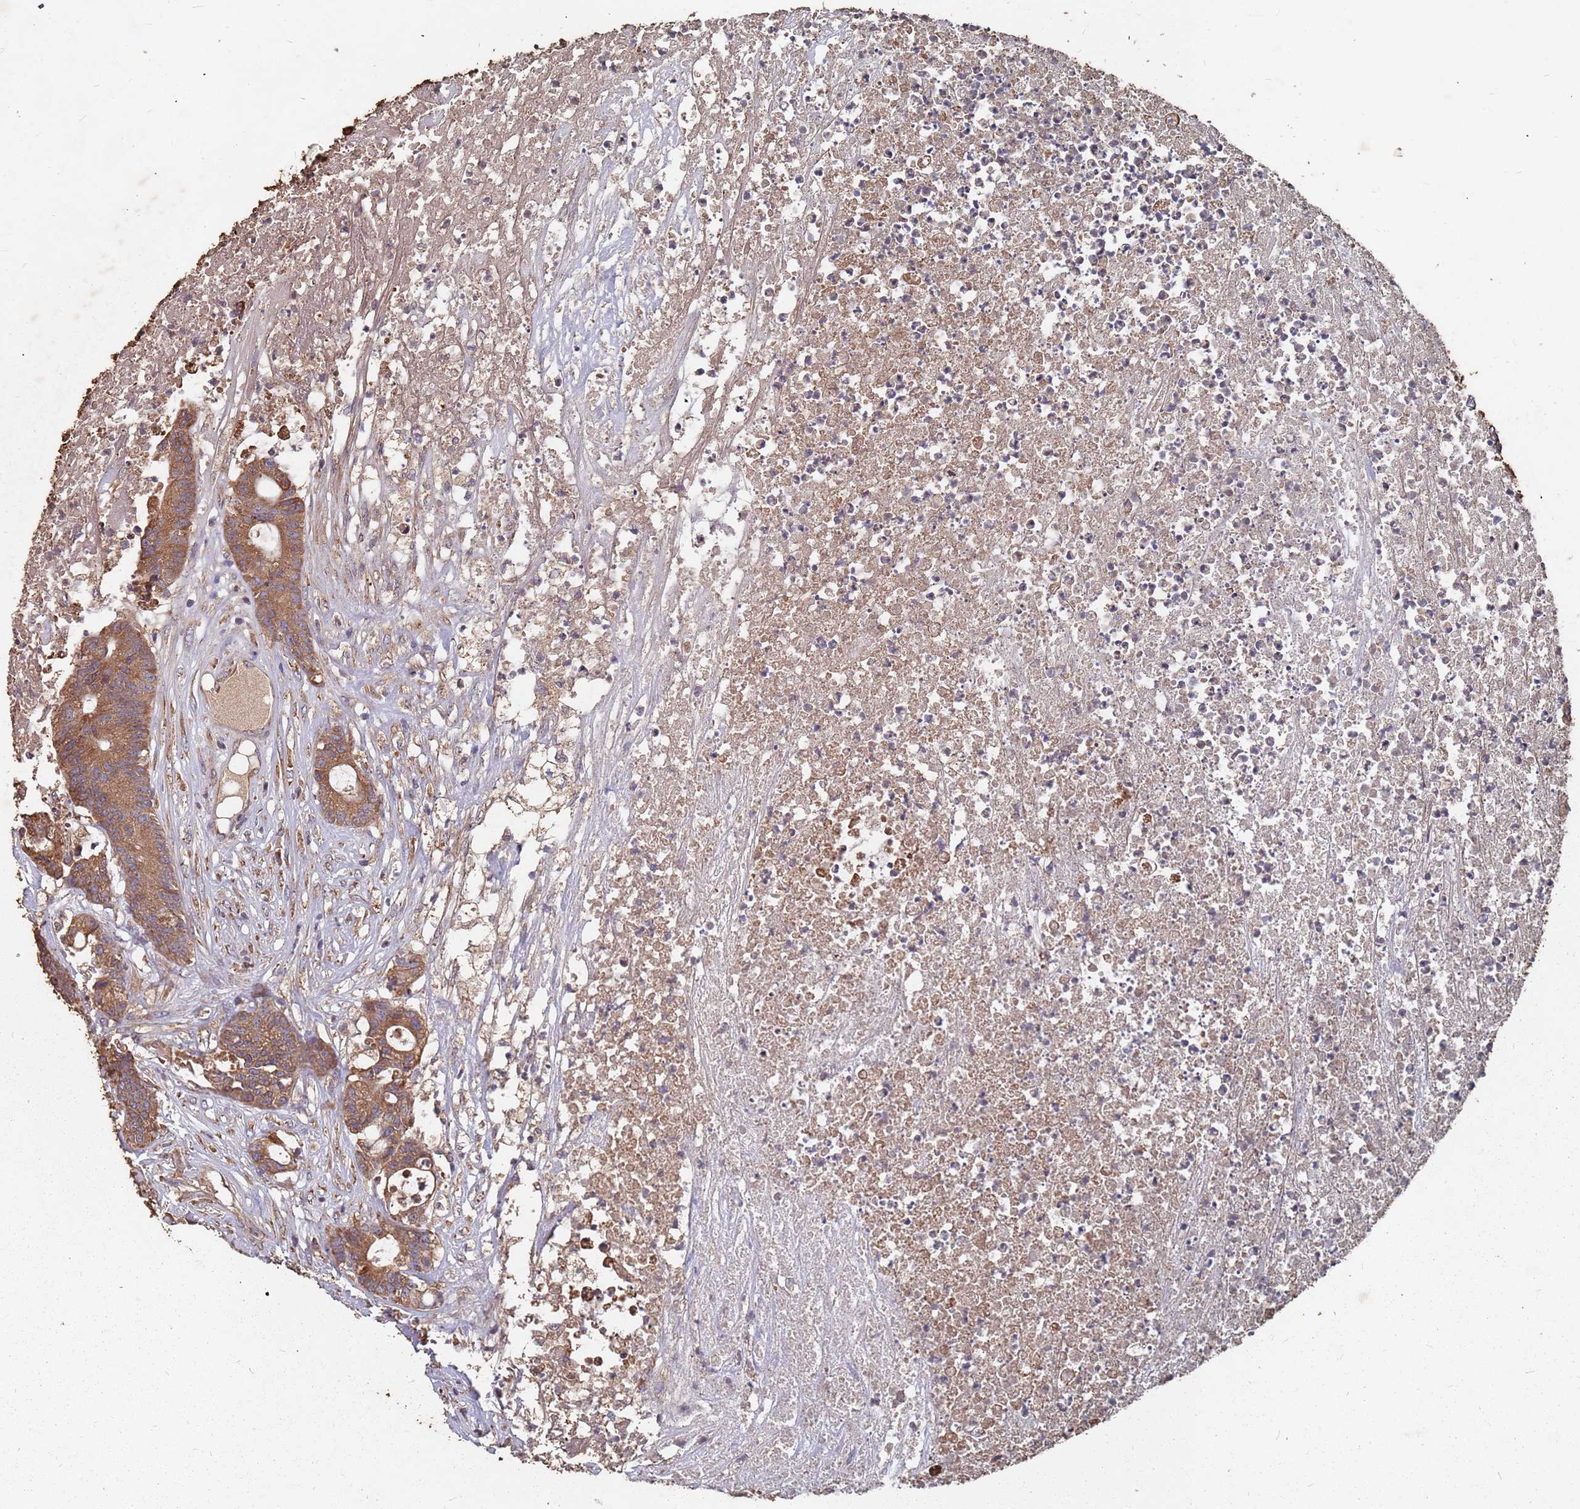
{"staining": {"intensity": "moderate", "quantity": ">75%", "location": "cytoplasmic/membranous"}, "tissue": "colorectal cancer", "cell_type": "Tumor cells", "image_type": "cancer", "snomed": [{"axis": "morphology", "description": "Adenocarcinoma, NOS"}, {"axis": "topography", "description": "Colon"}], "caption": "A brown stain shows moderate cytoplasmic/membranous staining of a protein in human colorectal cancer (adenocarcinoma) tumor cells.", "gene": "ATG5", "patient": {"sex": "female", "age": 84}}